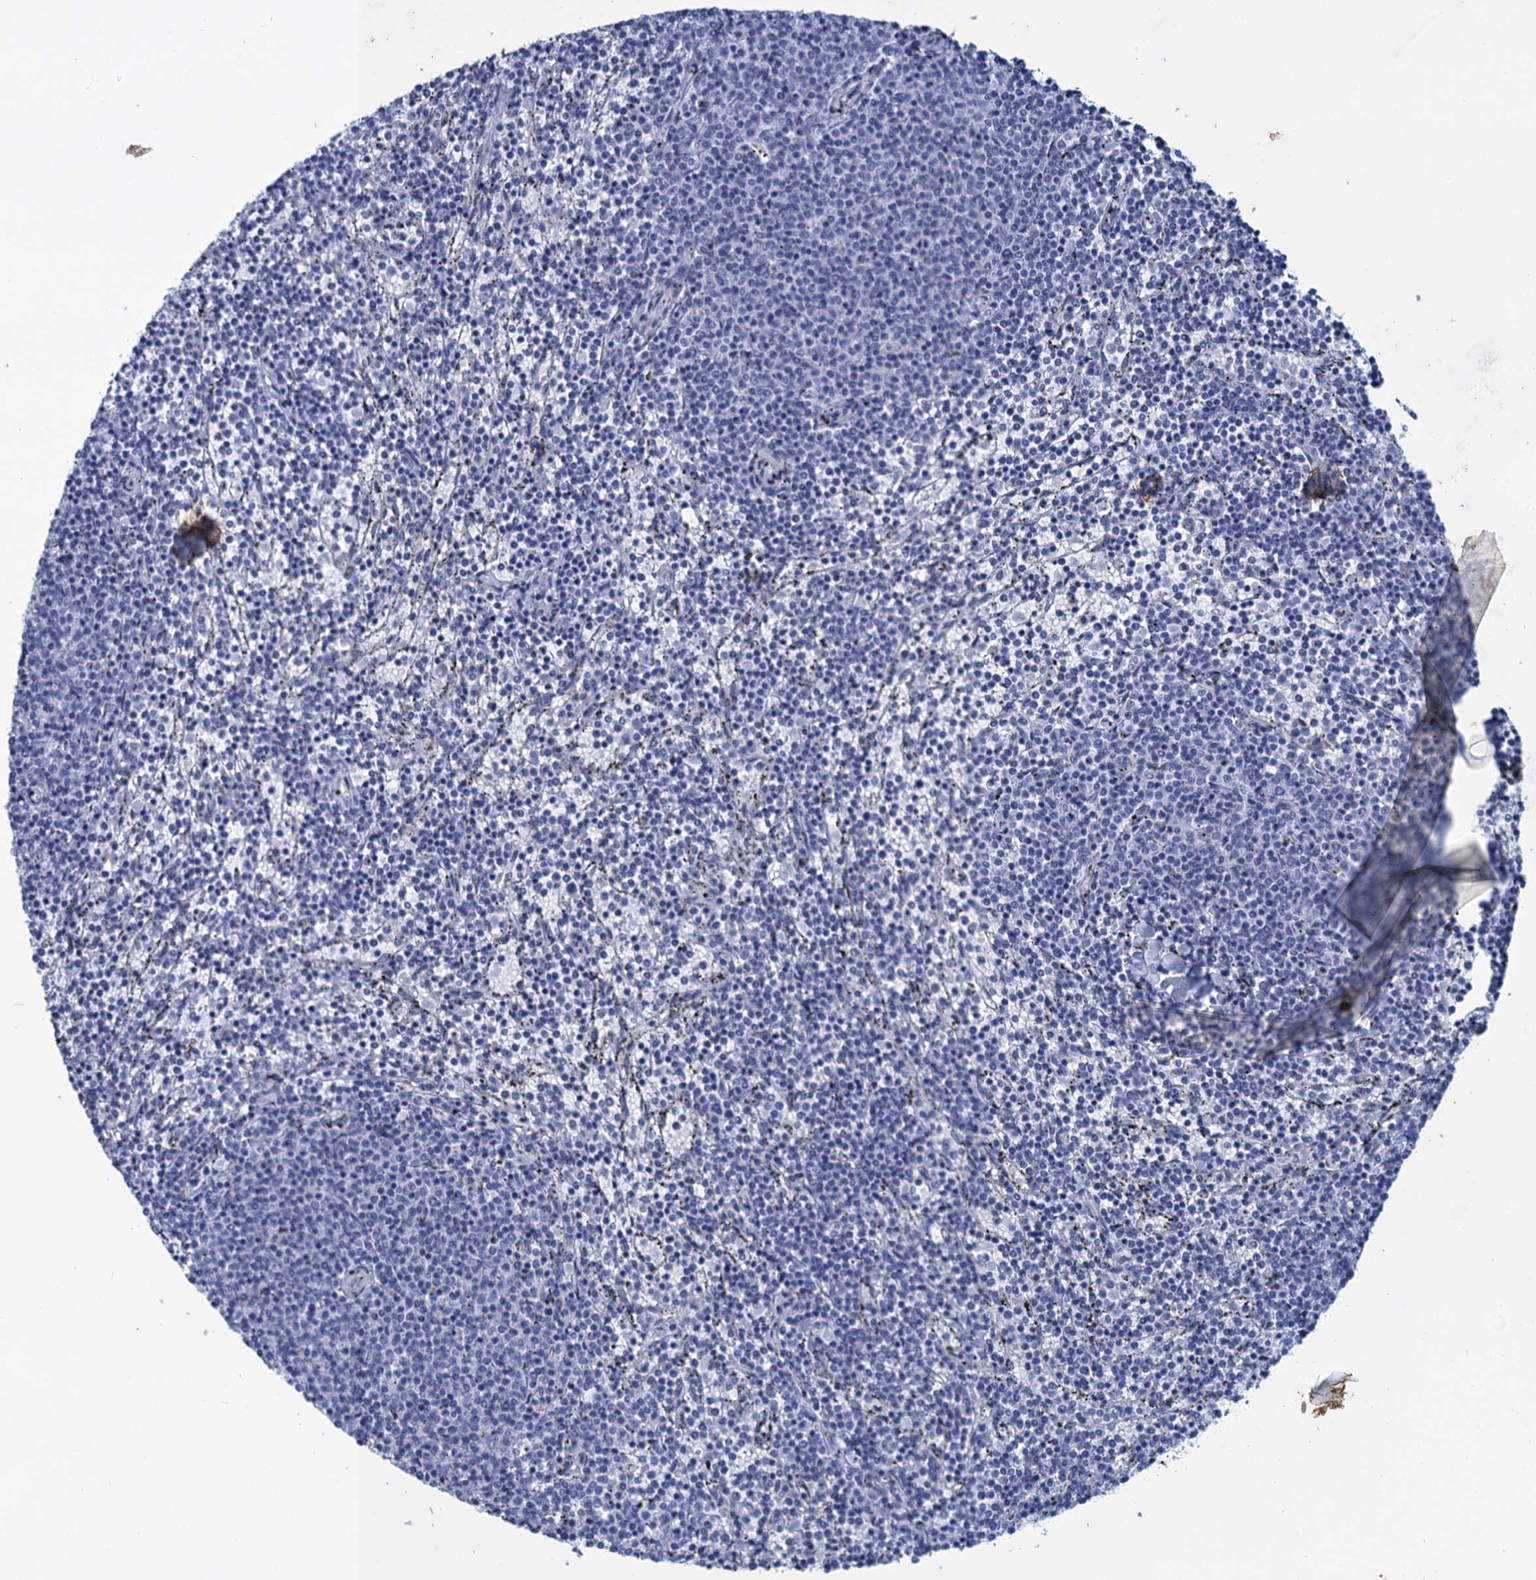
{"staining": {"intensity": "negative", "quantity": "none", "location": "none"}, "tissue": "lymphoma", "cell_type": "Tumor cells", "image_type": "cancer", "snomed": [{"axis": "morphology", "description": "Malignant lymphoma, non-Hodgkin's type, Low grade"}, {"axis": "topography", "description": "Spleen"}], "caption": "Tumor cells show no significant protein positivity in malignant lymphoma, non-Hodgkin's type (low-grade).", "gene": "SCEL", "patient": {"sex": "female", "age": 50}}